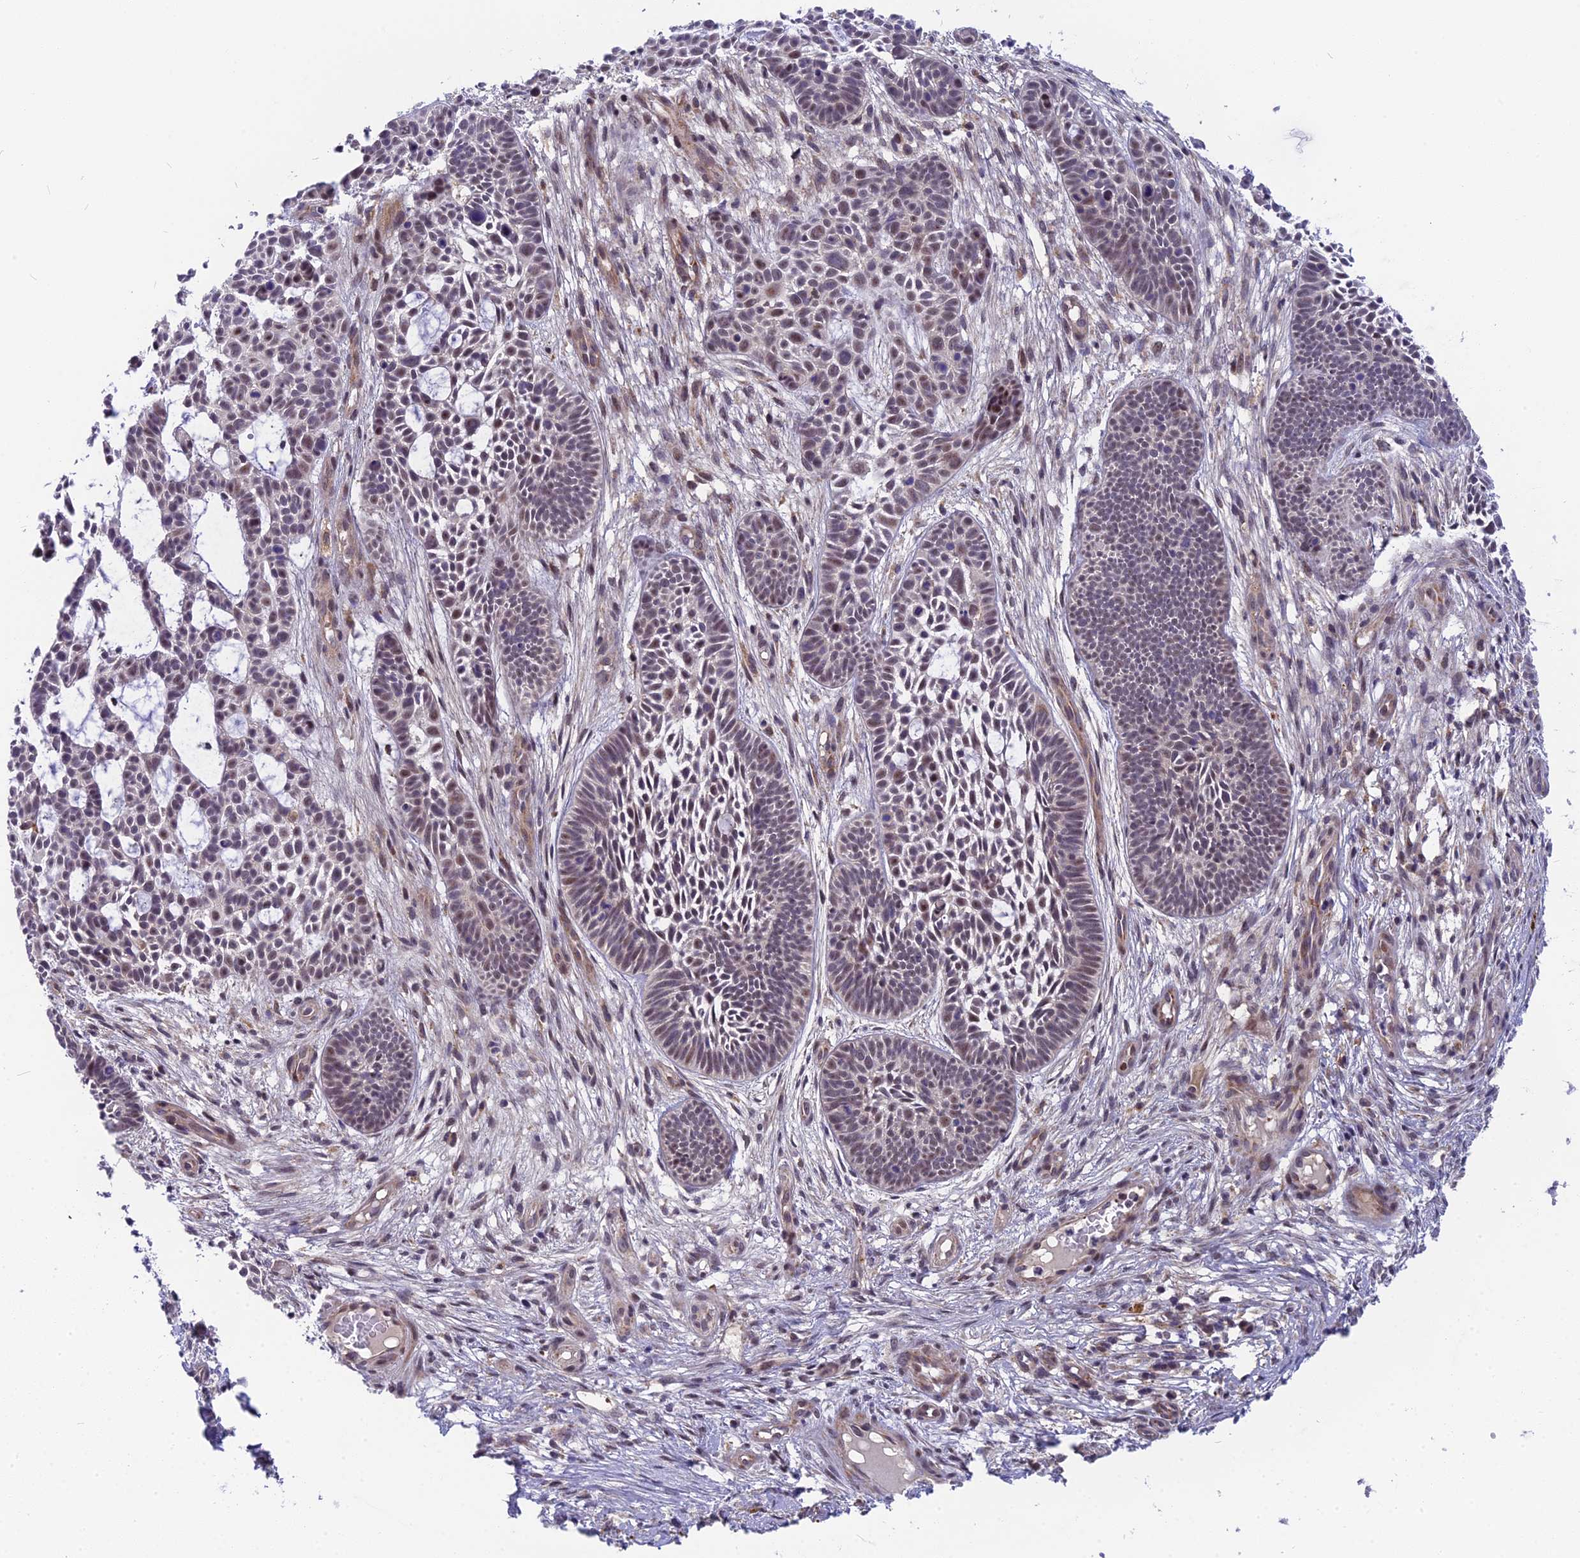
{"staining": {"intensity": "moderate", "quantity": "<25%", "location": "nuclear"}, "tissue": "skin cancer", "cell_type": "Tumor cells", "image_type": "cancer", "snomed": [{"axis": "morphology", "description": "Basal cell carcinoma"}, {"axis": "topography", "description": "Skin"}], "caption": "Moderate nuclear expression for a protein is seen in about <25% of tumor cells of skin cancer using immunohistochemistry (IHC).", "gene": "CMC1", "patient": {"sex": "male", "age": 89}}